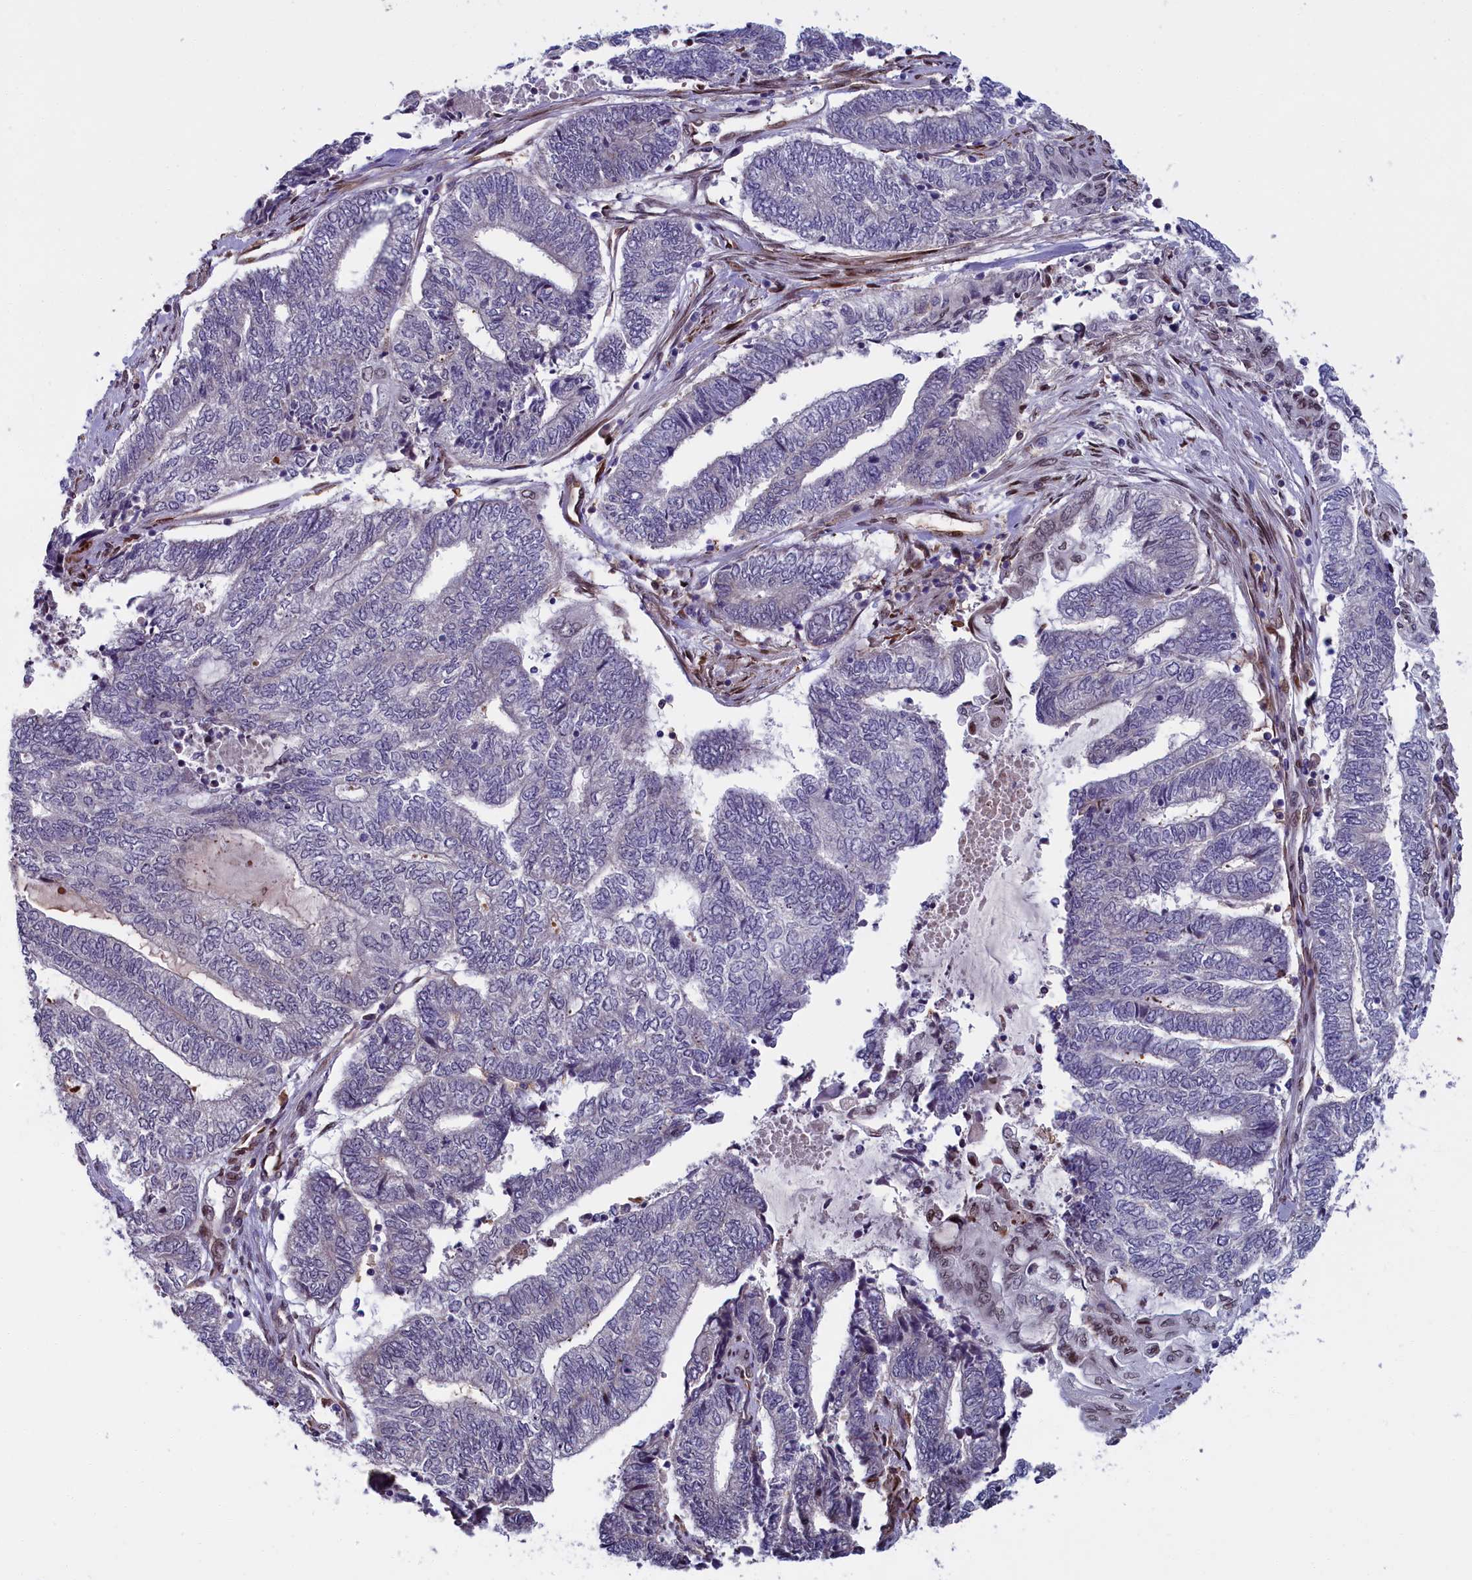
{"staining": {"intensity": "negative", "quantity": "none", "location": "none"}, "tissue": "endometrial cancer", "cell_type": "Tumor cells", "image_type": "cancer", "snomed": [{"axis": "morphology", "description": "Adenocarcinoma, NOS"}, {"axis": "topography", "description": "Uterus"}, {"axis": "topography", "description": "Endometrium"}], "caption": "Tumor cells are negative for brown protein staining in endometrial cancer (adenocarcinoma).", "gene": "GPSM1", "patient": {"sex": "female", "age": 70}}